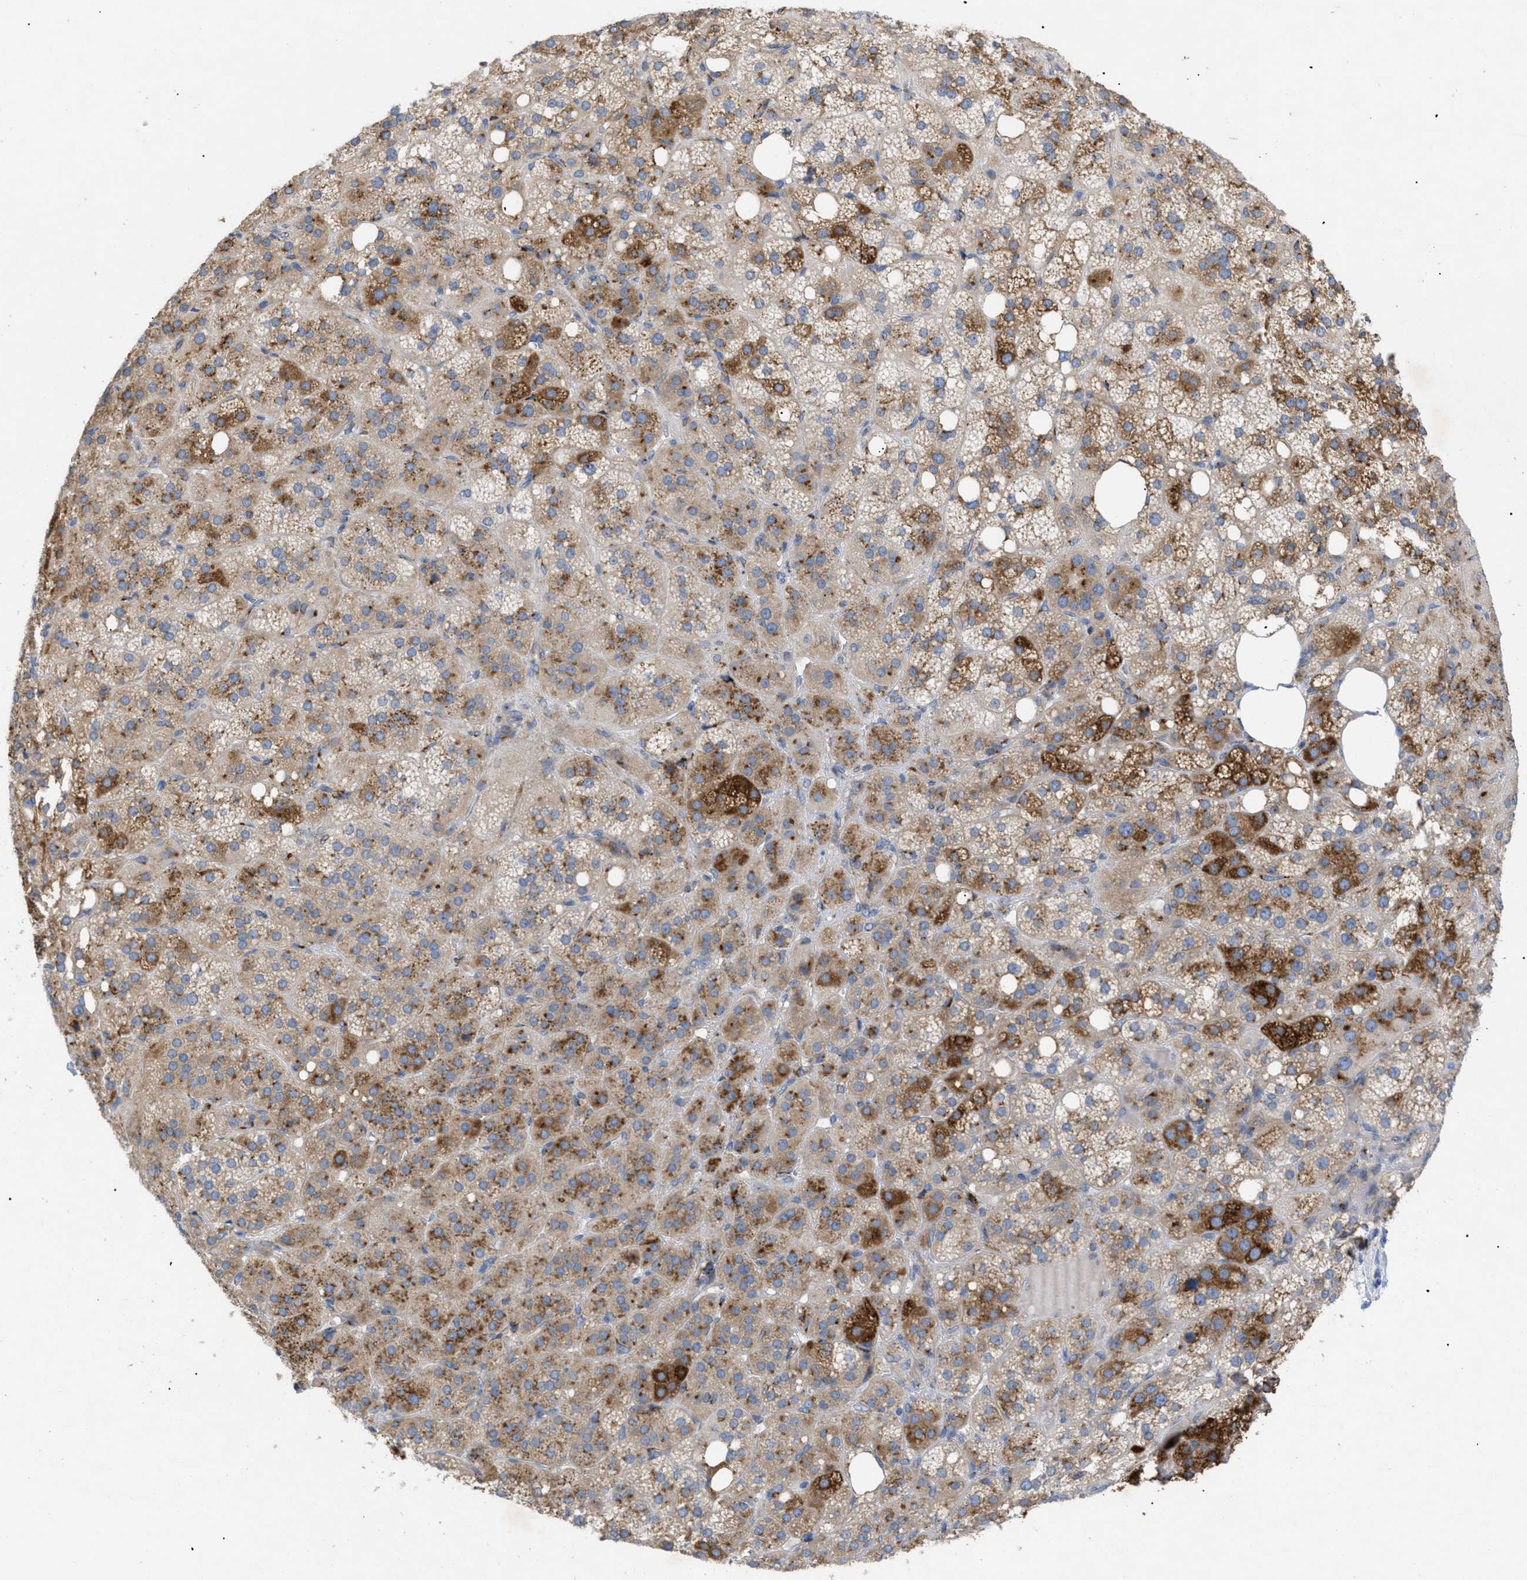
{"staining": {"intensity": "strong", "quantity": "25%-75%", "location": "cytoplasmic/membranous"}, "tissue": "adrenal gland", "cell_type": "Glandular cells", "image_type": "normal", "snomed": [{"axis": "morphology", "description": "Normal tissue, NOS"}, {"axis": "topography", "description": "Adrenal gland"}], "caption": "A high amount of strong cytoplasmic/membranous positivity is identified in about 25%-75% of glandular cells in normal adrenal gland. (brown staining indicates protein expression, while blue staining denotes nuclei).", "gene": "SLC50A1", "patient": {"sex": "female", "age": 59}}